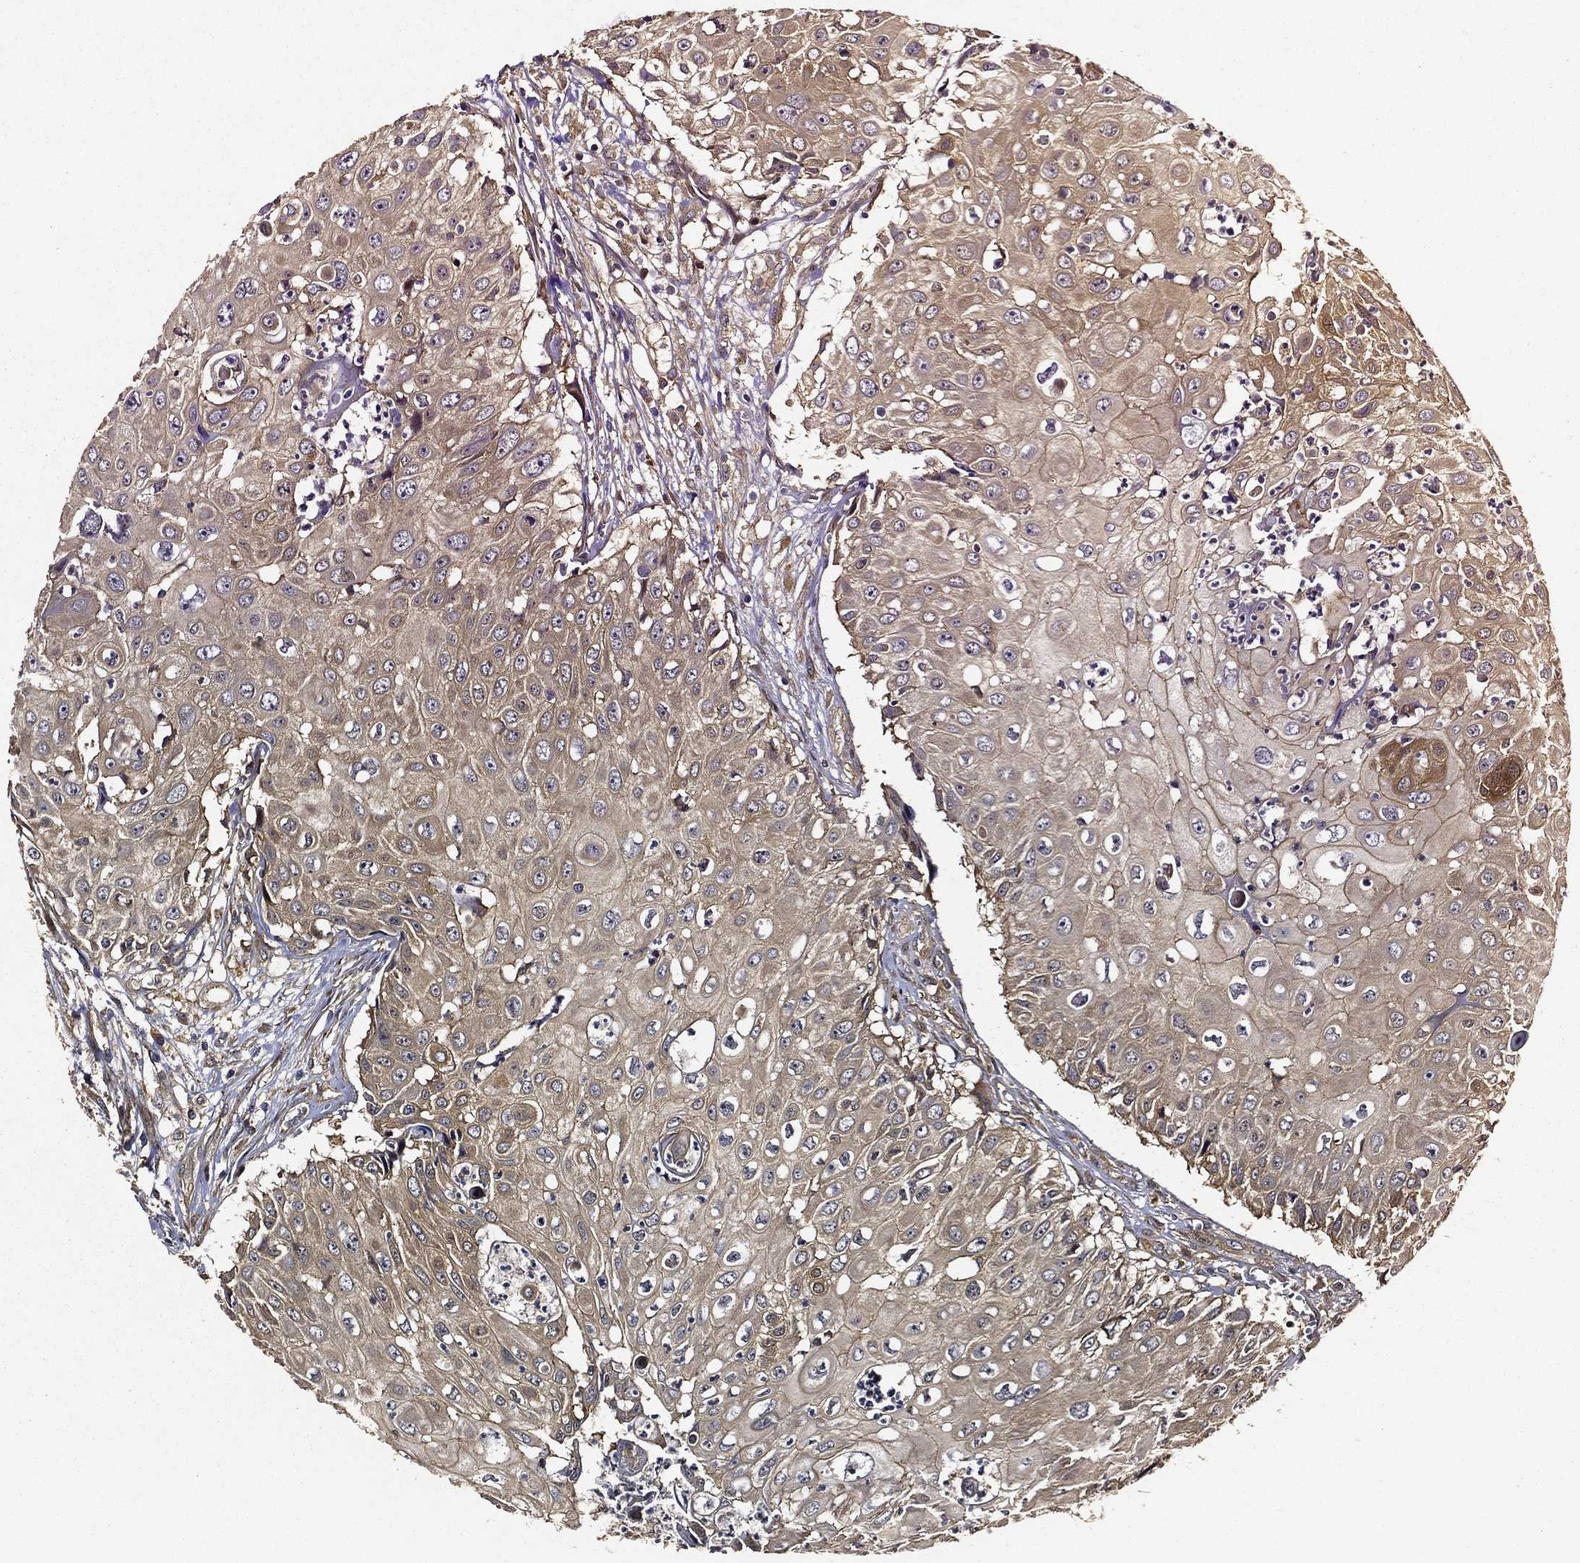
{"staining": {"intensity": "moderate", "quantity": "<25%", "location": "cytoplasmic/membranous"}, "tissue": "urothelial cancer", "cell_type": "Tumor cells", "image_type": "cancer", "snomed": [{"axis": "morphology", "description": "Urothelial carcinoma, High grade"}, {"axis": "topography", "description": "Urinary bladder"}], "caption": "Immunohistochemical staining of human urothelial cancer shows moderate cytoplasmic/membranous protein positivity in about <25% of tumor cells. The staining is performed using DAB (3,3'-diaminobenzidine) brown chromogen to label protein expression. The nuclei are counter-stained blue using hematoxylin.", "gene": "BABAM2", "patient": {"sex": "female", "age": 79}}